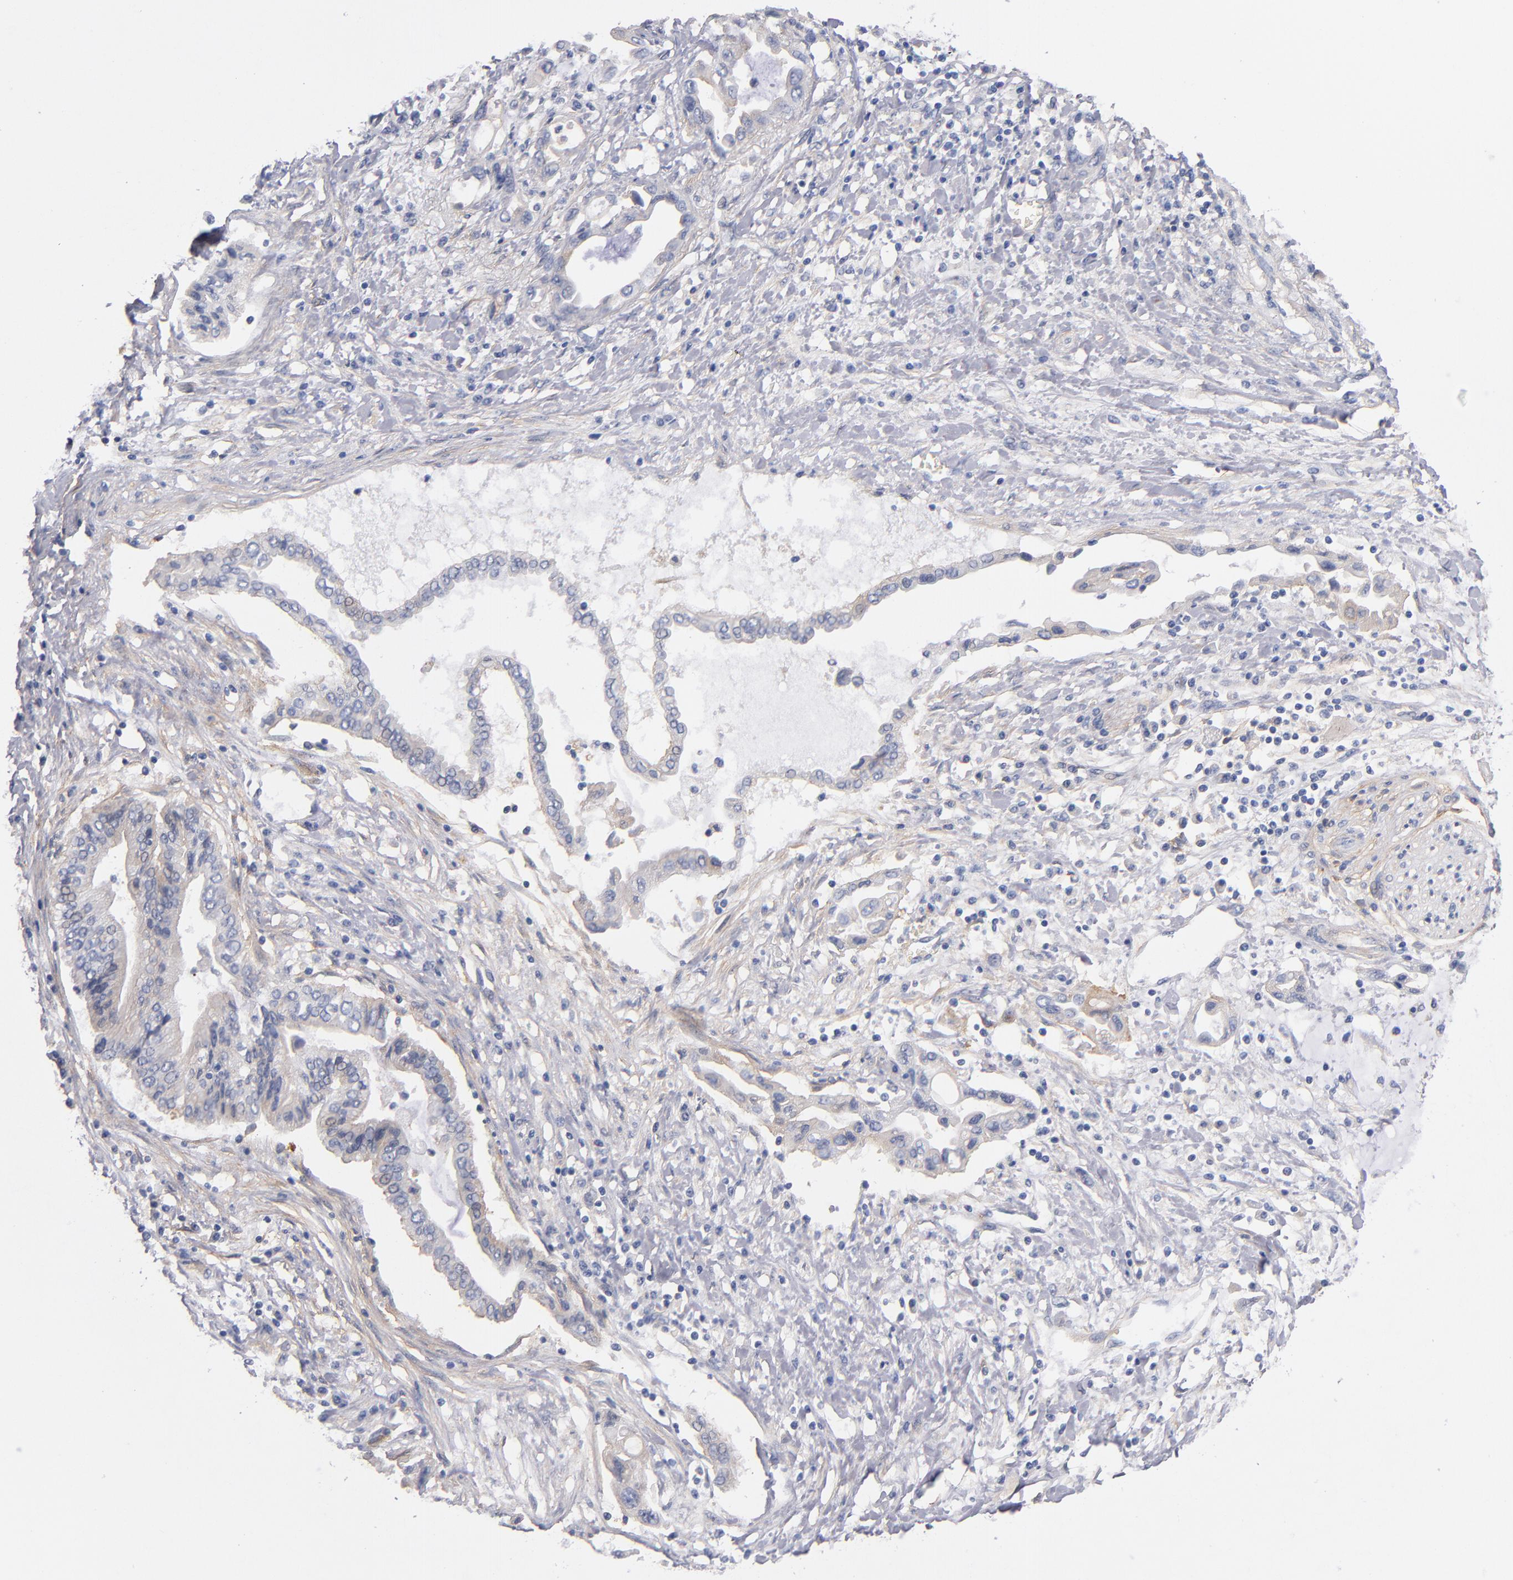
{"staining": {"intensity": "weak", "quantity": "<25%", "location": "cytoplasmic/membranous"}, "tissue": "pancreatic cancer", "cell_type": "Tumor cells", "image_type": "cancer", "snomed": [{"axis": "morphology", "description": "Adenocarcinoma, NOS"}, {"axis": "topography", "description": "Pancreas"}], "caption": "This is an IHC micrograph of pancreatic cancer. There is no expression in tumor cells.", "gene": "PLSCR4", "patient": {"sex": "female", "age": 57}}